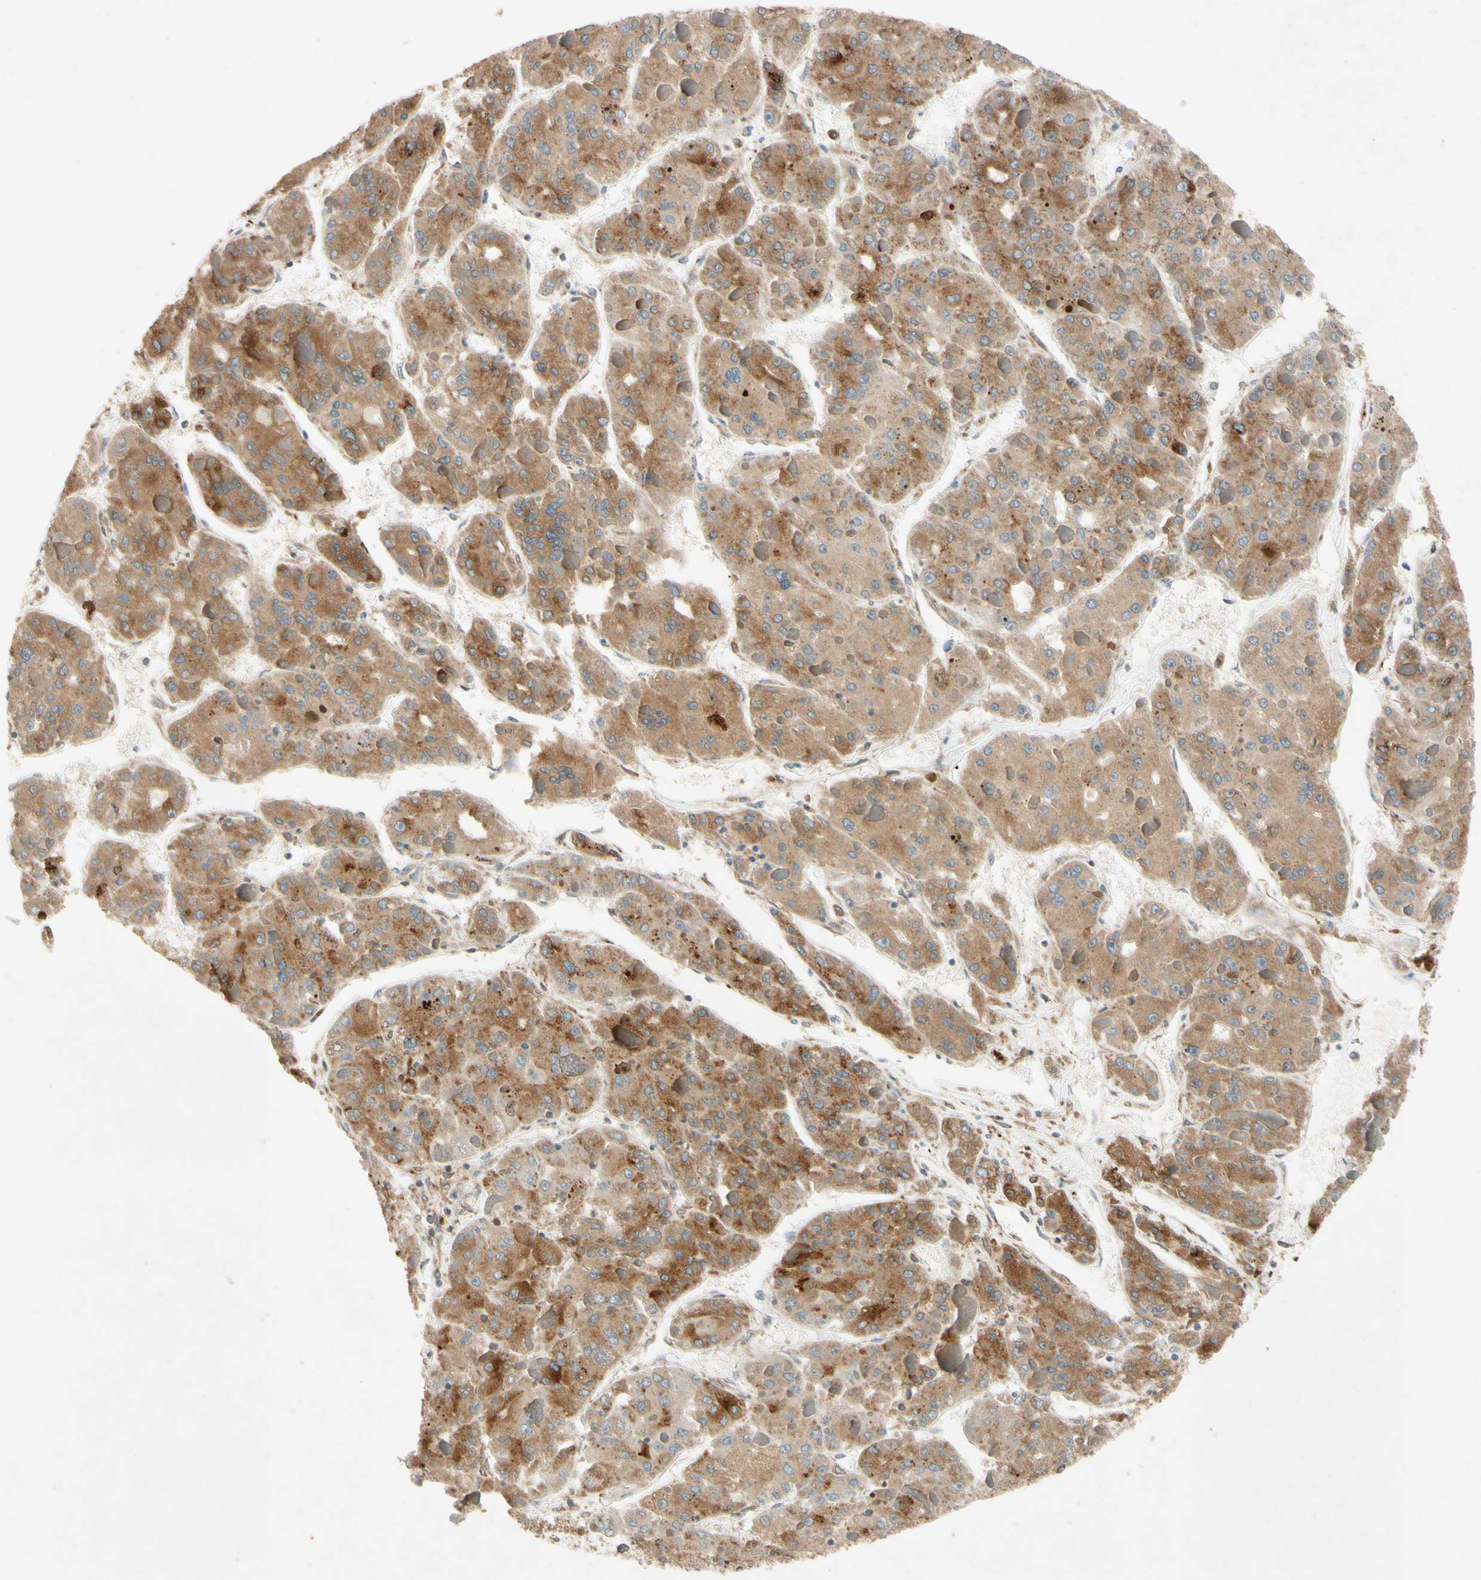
{"staining": {"intensity": "moderate", "quantity": ">75%", "location": "cytoplasmic/membranous"}, "tissue": "liver cancer", "cell_type": "Tumor cells", "image_type": "cancer", "snomed": [{"axis": "morphology", "description": "Carcinoma, Hepatocellular, NOS"}, {"axis": "topography", "description": "Liver"}], "caption": "Brown immunohistochemical staining in liver hepatocellular carcinoma exhibits moderate cytoplasmic/membranous positivity in about >75% of tumor cells.", "gene": "PTPRU", "patient": {"sex": "female", "age": 73}}